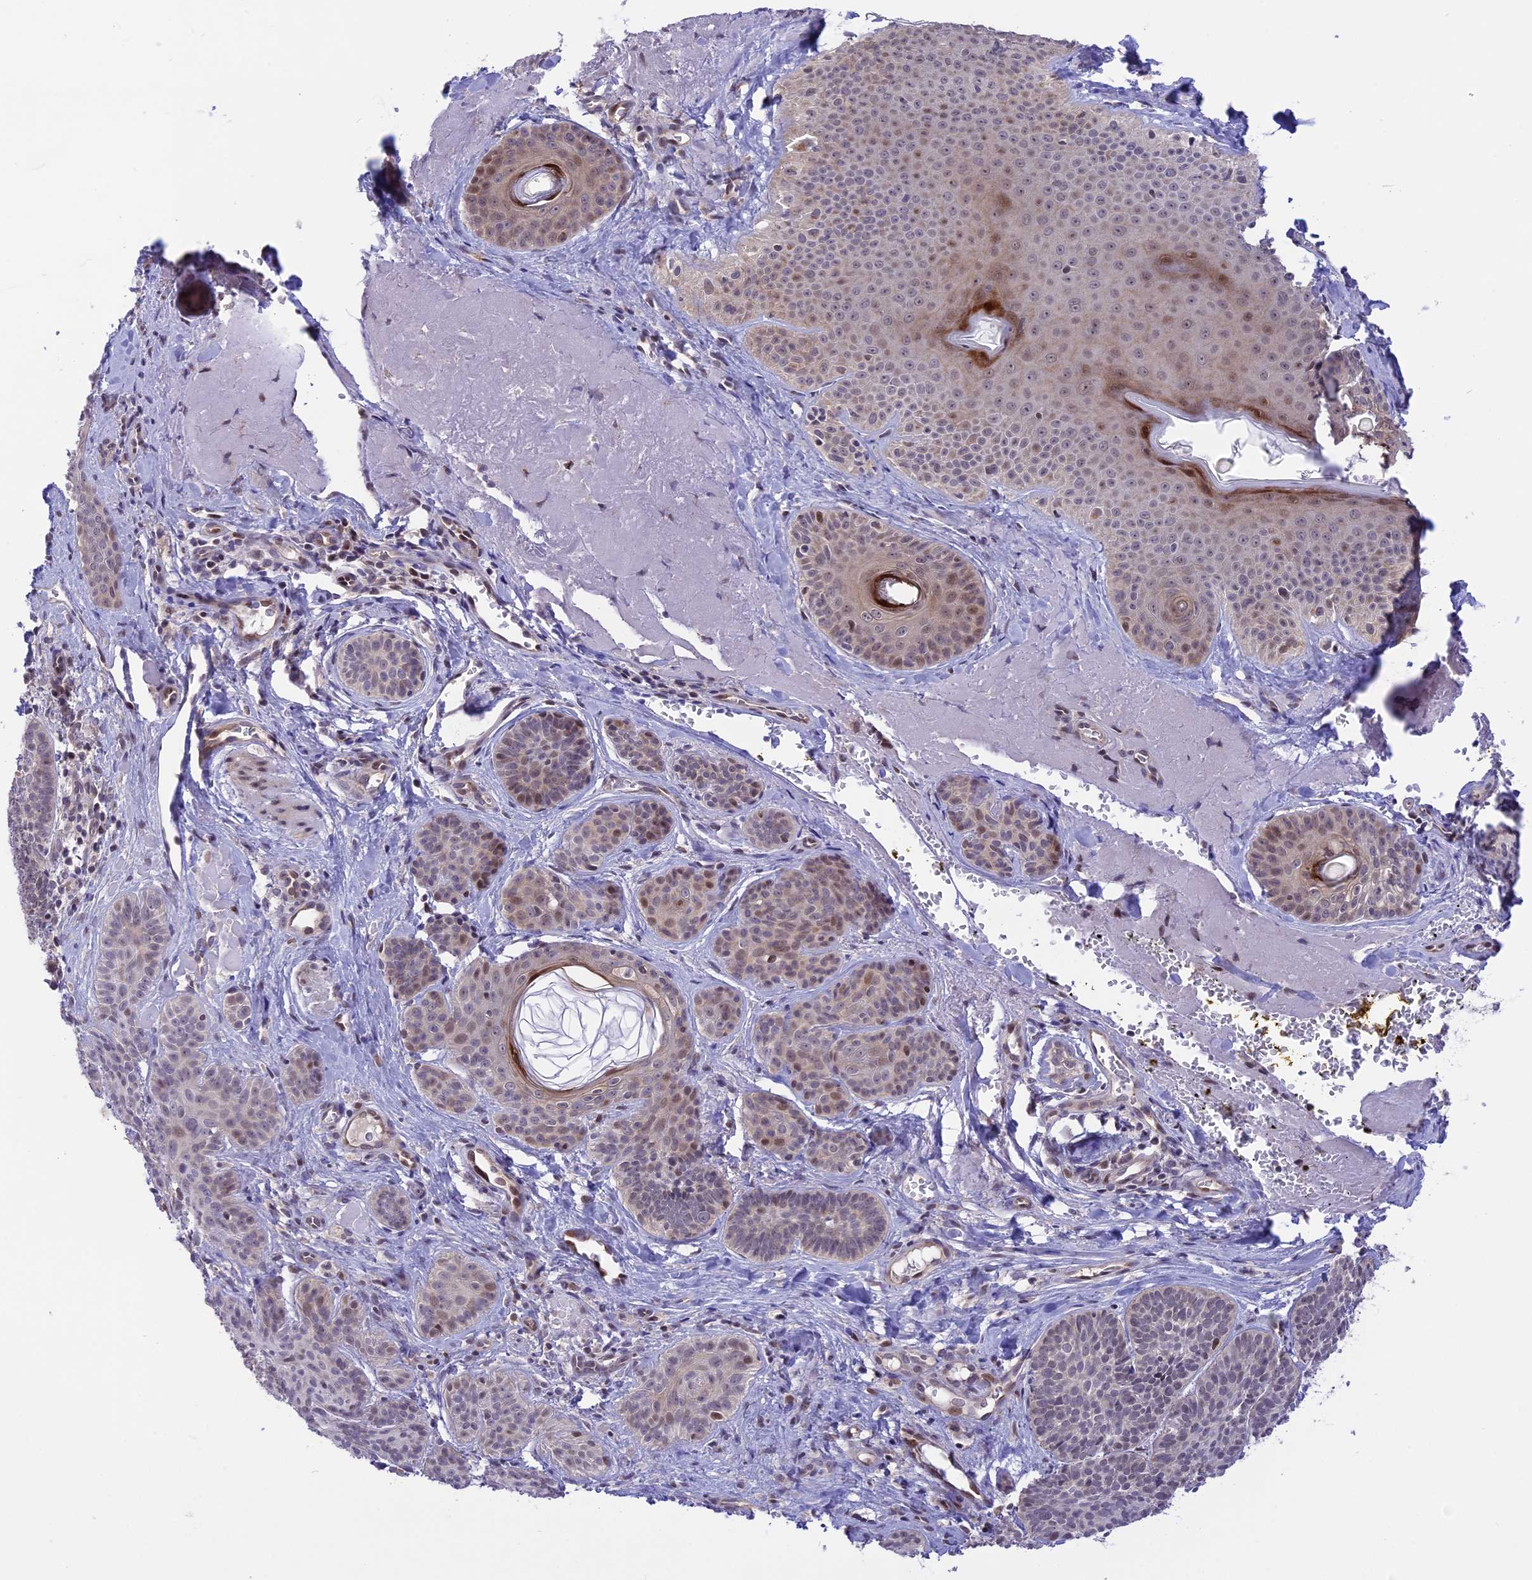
{"staining": {"intensity": "weak", "quantity": "25%-75%", "location": "nuclear"}, "tissue": "skin cancer", "cell_type": "Tumor cells", "image_type": "cancer", "snomed": [{"axis": "morphology", "description": "Basal cell carcinoma"}, {"axis": "topography", "description": "Skin"}], "caption": "Weak nuclear protein positivity is present in approximately 25%-75% of tumor cells in skin cancer (basal cell carcinoma). Immunohistochemistry stains the protein of interest in brown and the nuclei are stained blue.", "gene": "ZNF837", "patient": {"sex": "male", "age": 85}}